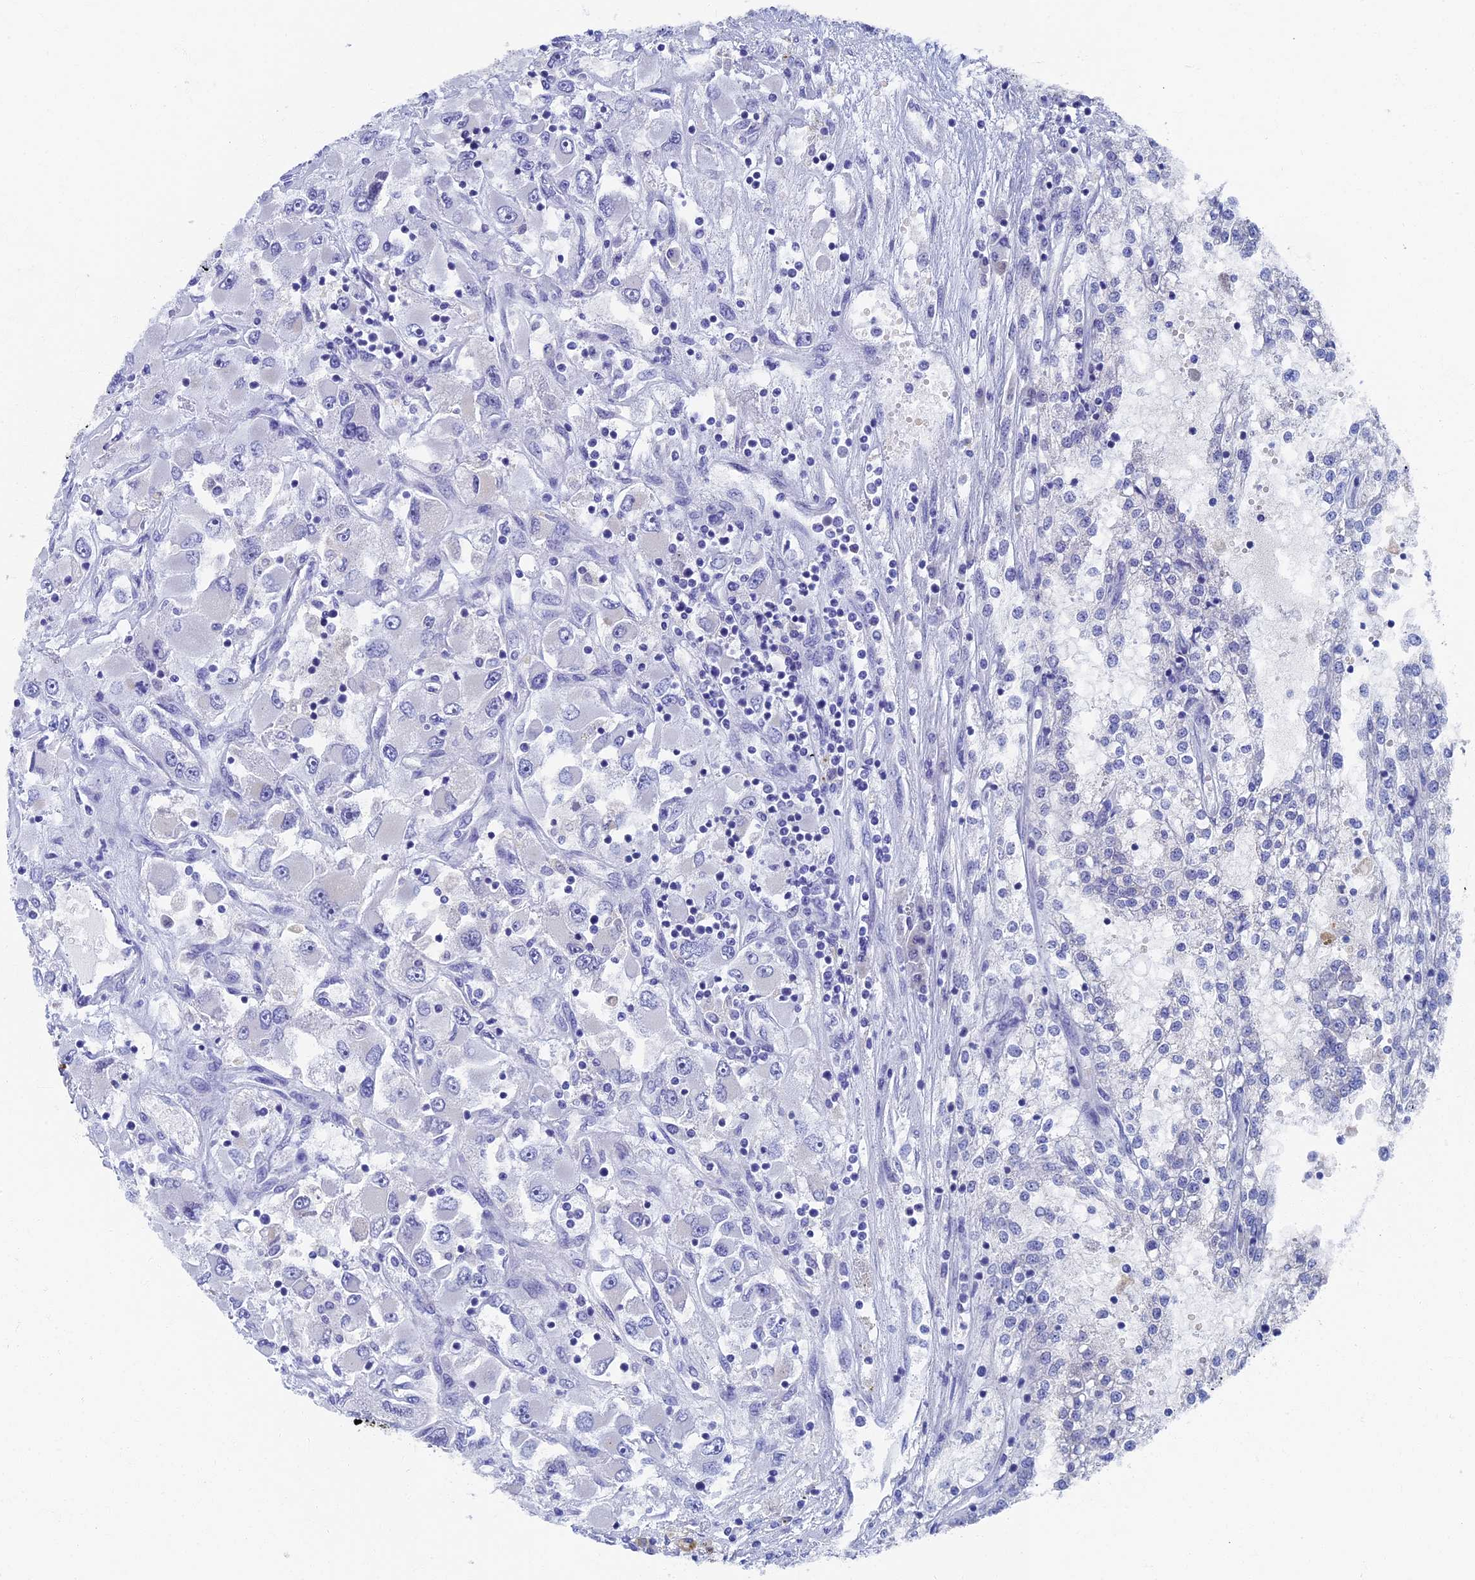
{"staining": {"intensity": "negative", "quantity": "none", "location": "none"}, "tissue": "renal cancer", "cell_type": "Tumor cells", "image_type": "cancer", "snomed": [{"axis": "morphology", "description": "Adenocarcinoma, NOS"}, {"axis": "topography", "description": "Kidney"}], "caption": "Immunohistochemical staining of human renal cancer shows no significant positivity in tumor cells.", "gene": "OAT", "patient": {"sex": "female", "age": 52}}